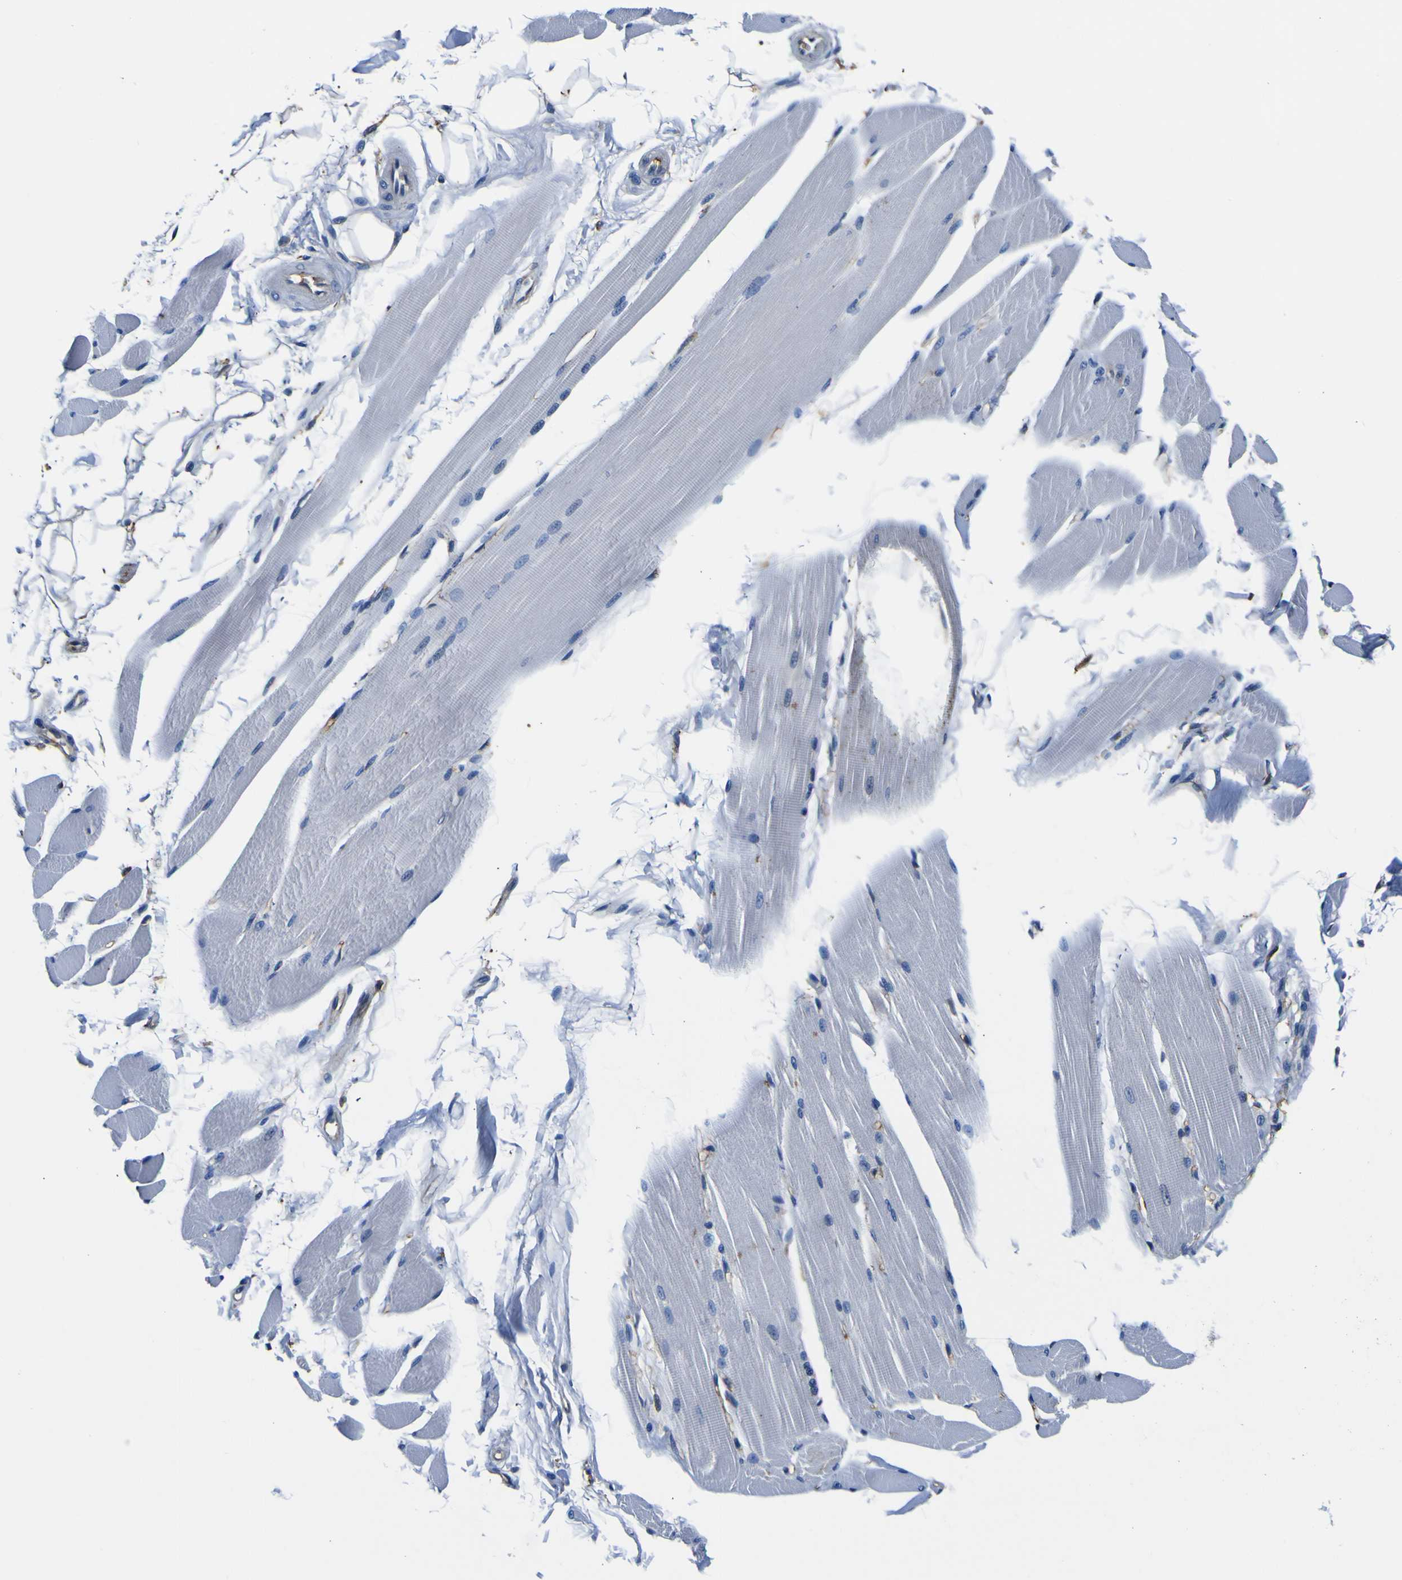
{"staining": {"intensity": "moderate", "quantity": "<25%", "location": "cytoplasmic/membranous"}, "tissue": "skeletal muscle", "cell_type": "Myocytes", "image_type": "normal", "snomed": [{"axis": "morphology", "description": "Normal tissue, NOS"}, {"axis": "topography", "description": "Skeletal muscle"}, {"axis": "topography", "description": "Peripheral nerve tissue"}], "caption": "An IHC micrograph of benign tissue is shown. Protein staining in brown labels moderate cytoplasmic/membranous positivity in skeletal muscle within myocytes.", "gene": "PXDN", "patient": {"sex": "female", "age": 84}}